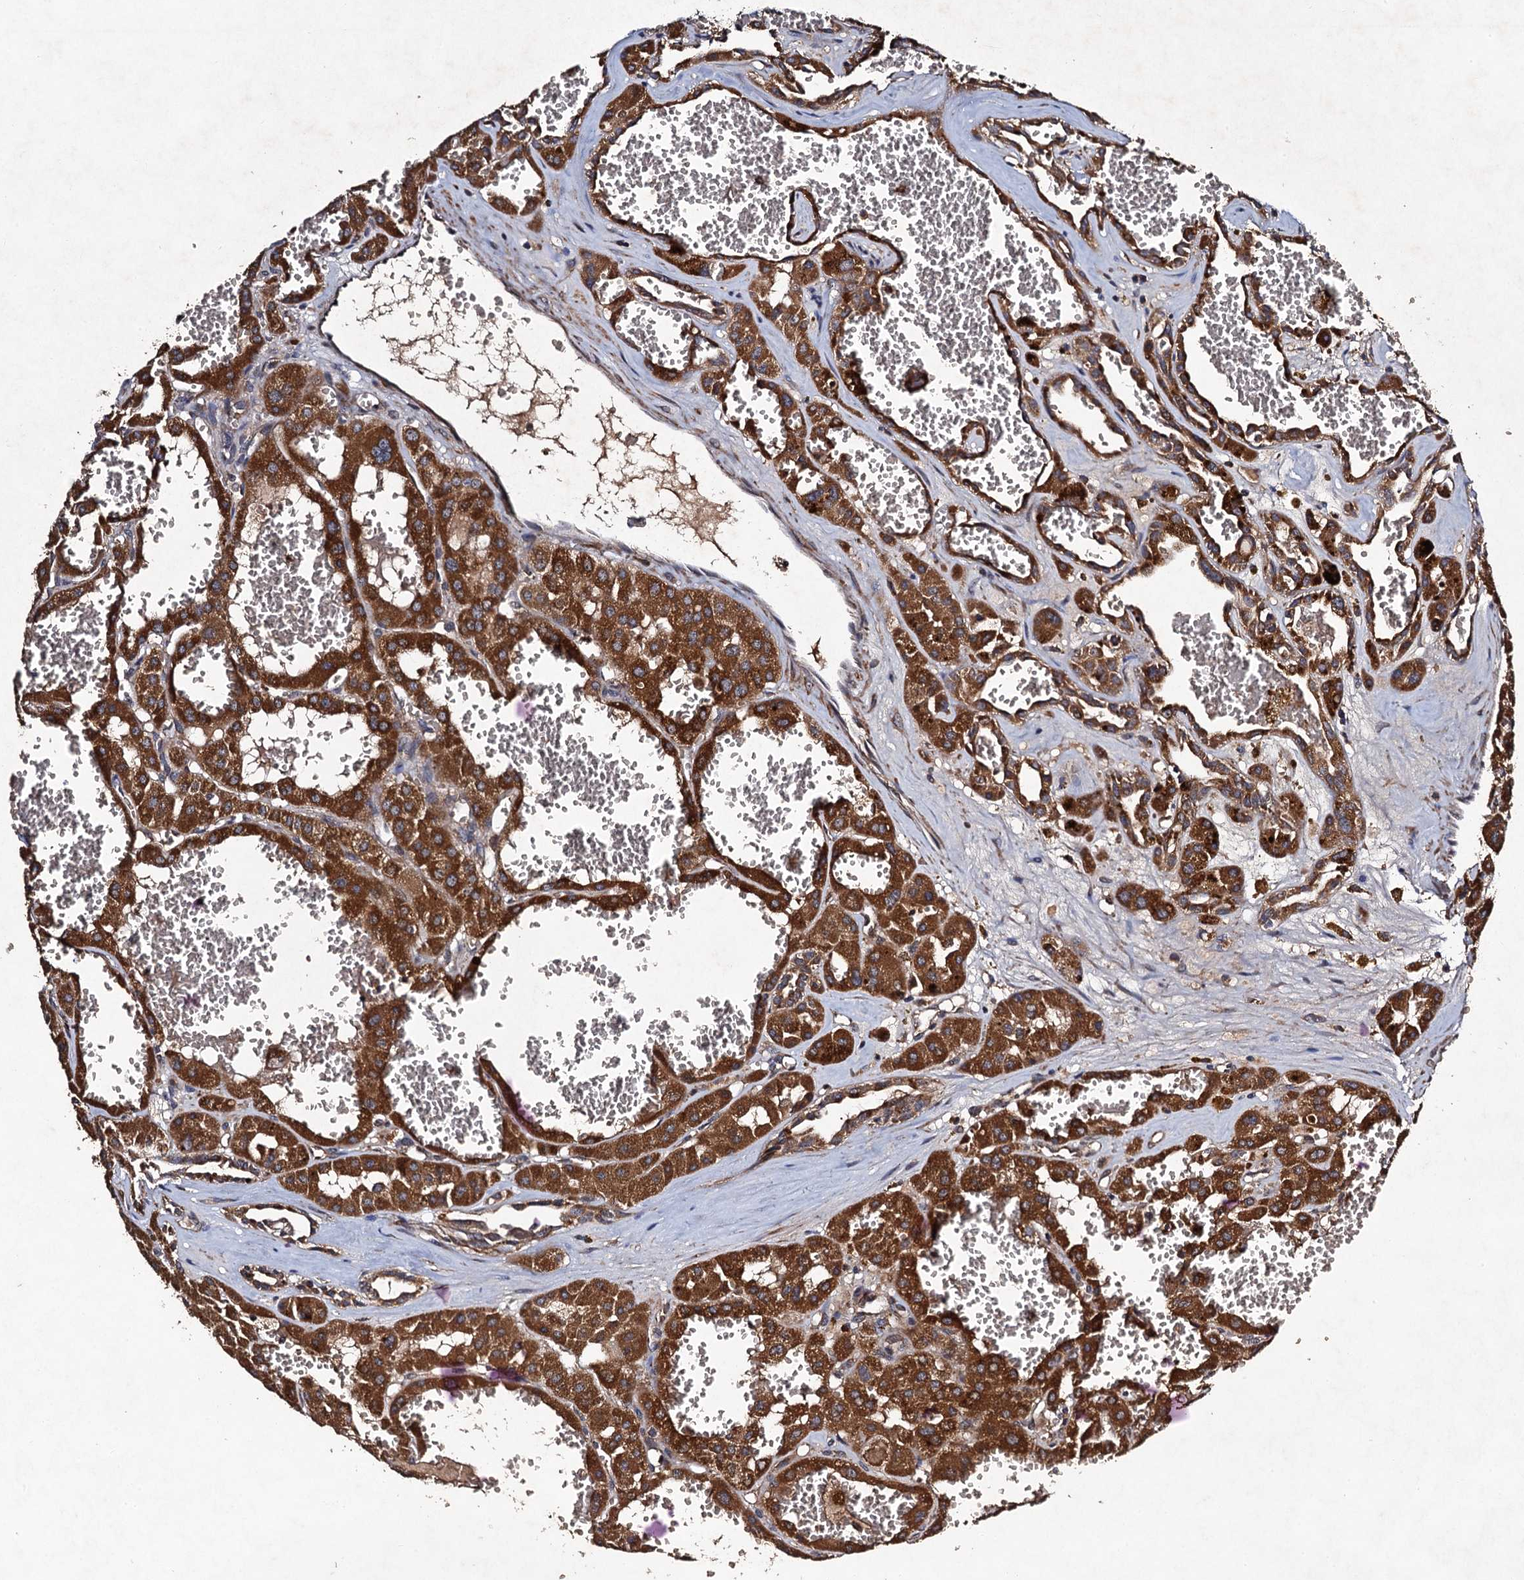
{"staining": {"intensity": "strong", "quantity": ">75%", "location": "cytoplasmic/membranous"}, "tissue": "renal cancer", "cell_type": "Tumor cells", "image_type": "cancer", "snomed": [{"axis": "morphology", "description": "Carcinoma, NOS"}, {"axis": "topography", "description": "Kidney"}], "caption": "A high amount of strong cytoplasmic/membranous positivity is appreciated in about >75% of tumor cells in renal cancer tissue. The protein of interest is stained brown, and the nuclei are stained in blue (DAB IHC with brightfield microscopy, high magnification).", "gene": "NDUFA13", "patient": {"sex": "female", "age": 75}}